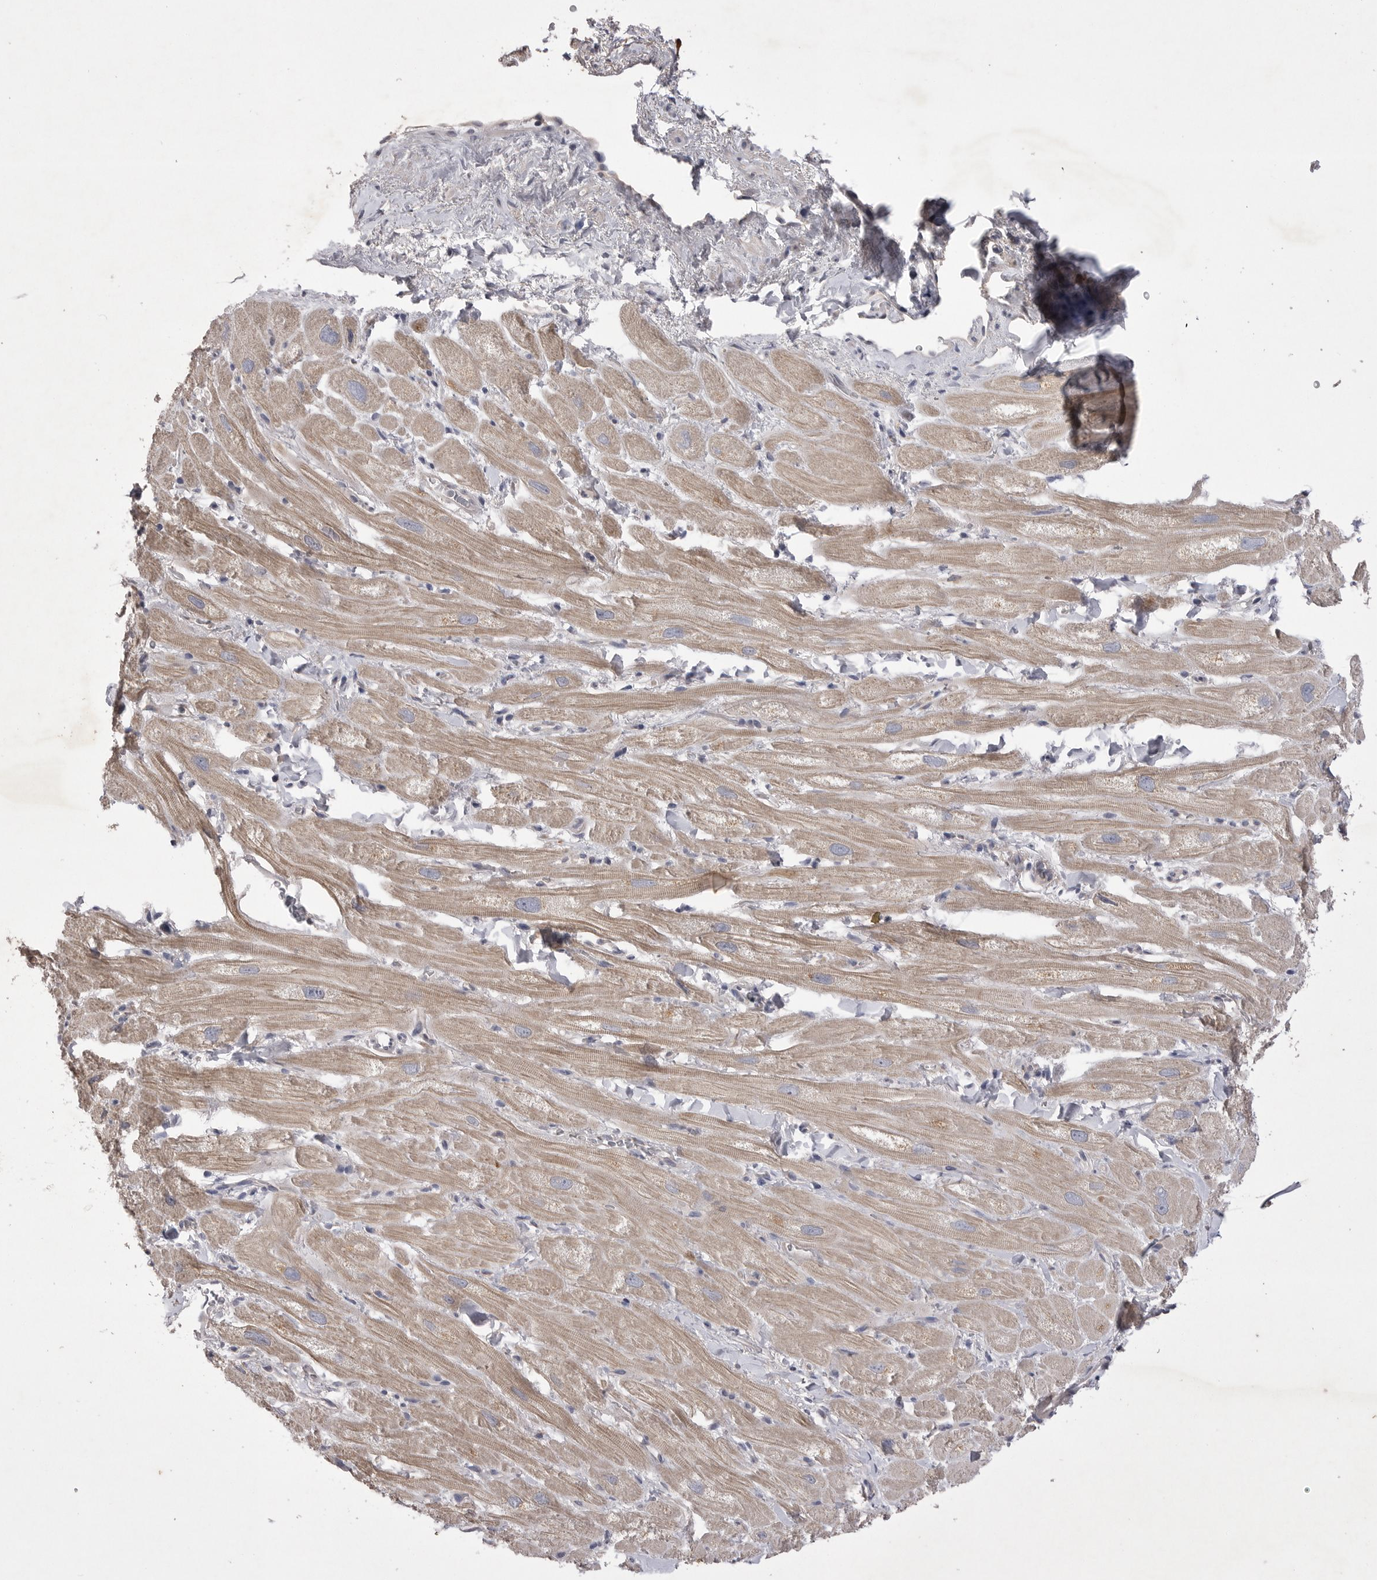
{"staining": {"intensity": "moderate", "quantity": "25%-75%", "location": "cytoplasmic/membranous"}, "tissue": "heart muscle", "cell_type": "Cardiomyocytes", "image_type": "normal", "snomed": [{"axis": "morphology", "description": "Normal tissue, NOS"}, {"axis": "topography", "description": "Heart"}], "caption": "Benign heart muscle demonstrates moderate cytoplasmic/membranous expression in approximately 25%-75% of cardiomyocytes.", "gene": "VAC14", "patient": {"sex": "male", "age": 49}}